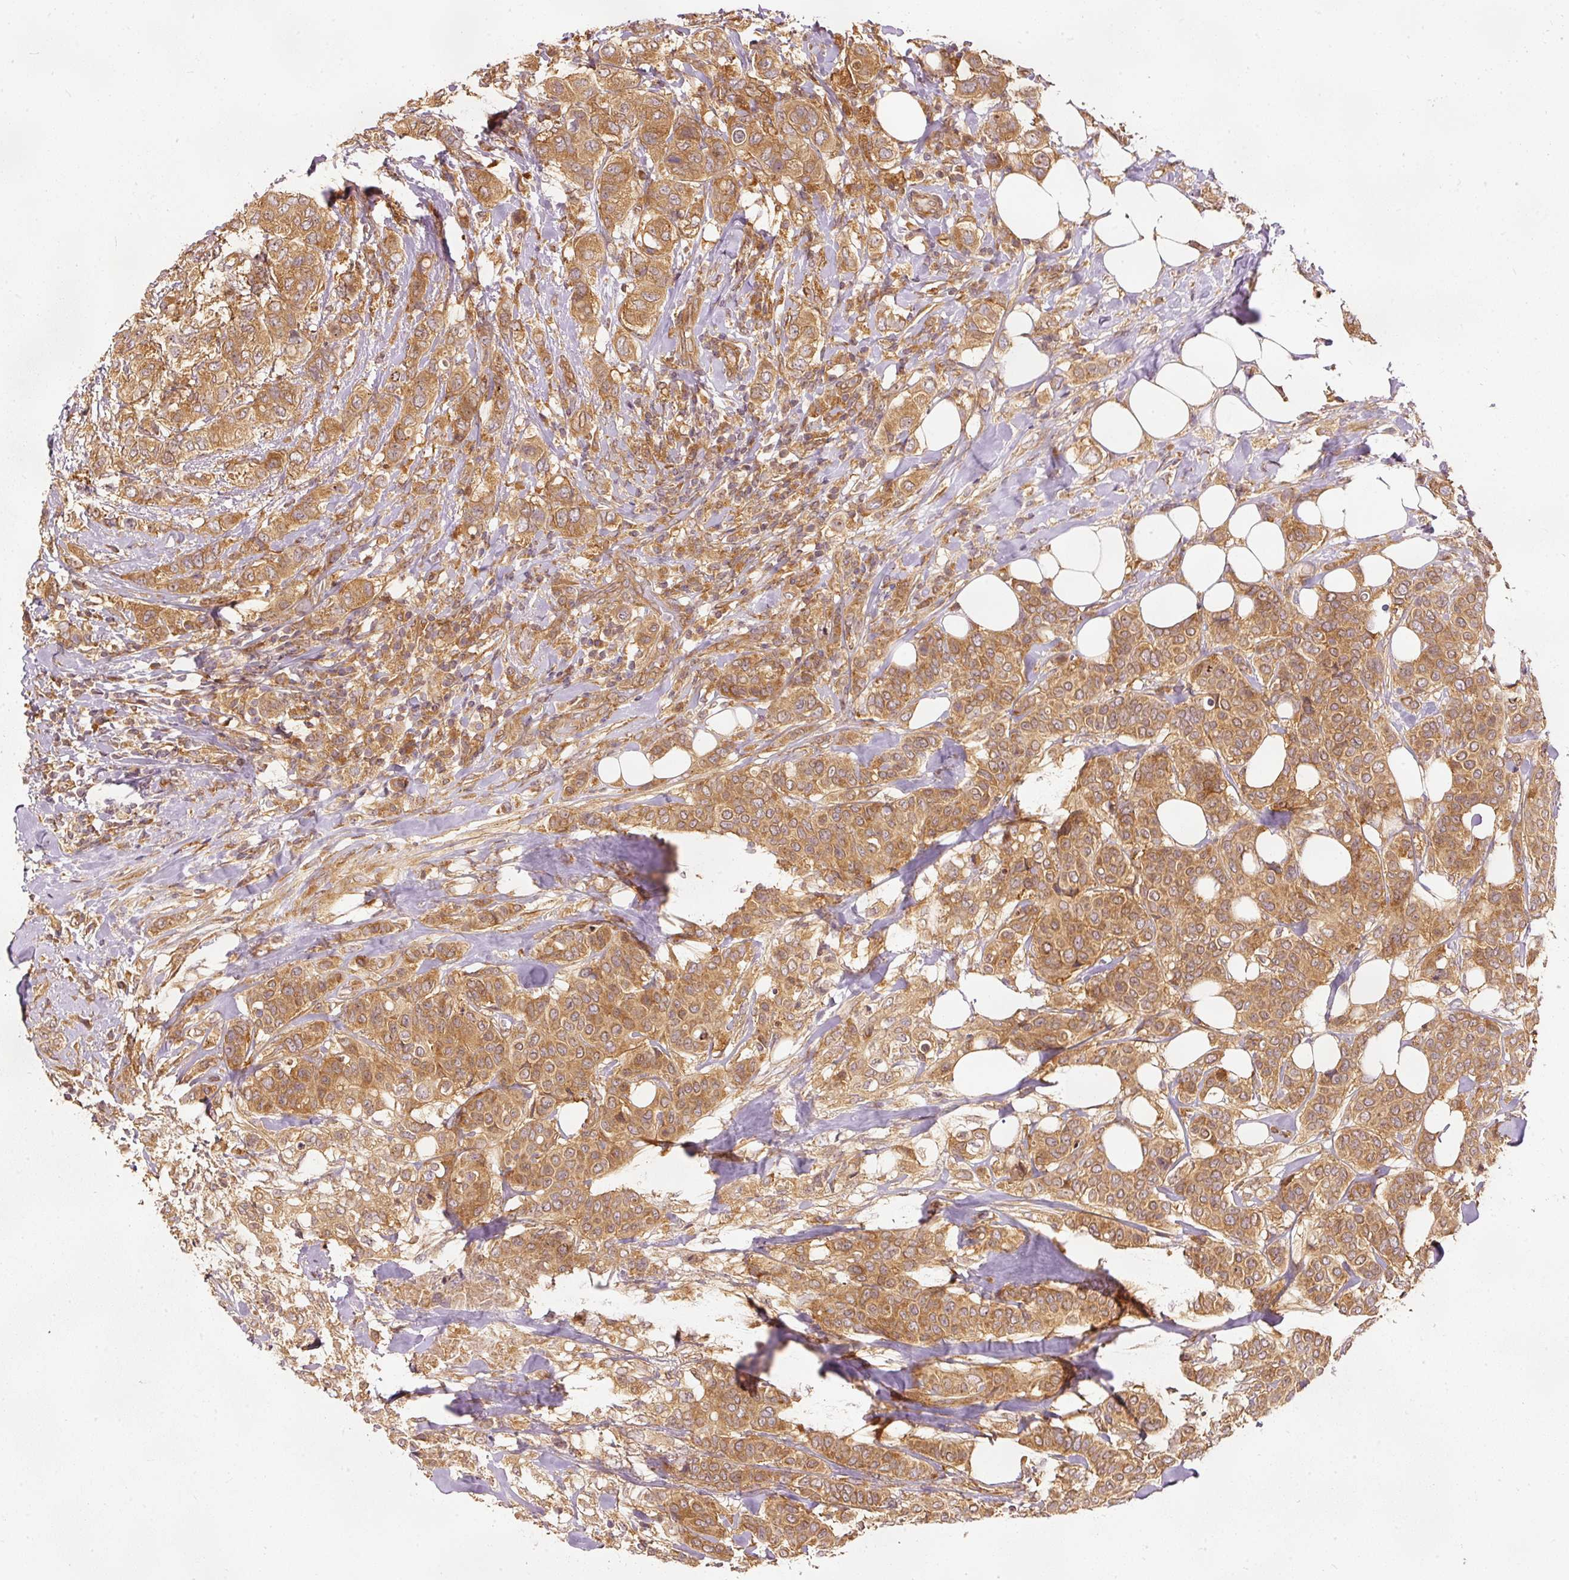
{"staining": {"intensity": "moderate", "quantity": ">75%", "location": "cytoplasmic/membranous"}, "tissue": "breast cancer", "cell_type": "Tumor cells", "image_type": "cancer", "snomed": [{"axis": "morphology", "description": "Lobular carcinoma"}, {"axis": "topography", "description": "Breast"}], "caption": "A histopathology image of human breast lobular carcinoma stained for a protein exhibits moderate cytoplasmic/membranous brown staining in tumor cells.", "gene": "EIF3B", "patient": {"sex": "female", "age": 51}}